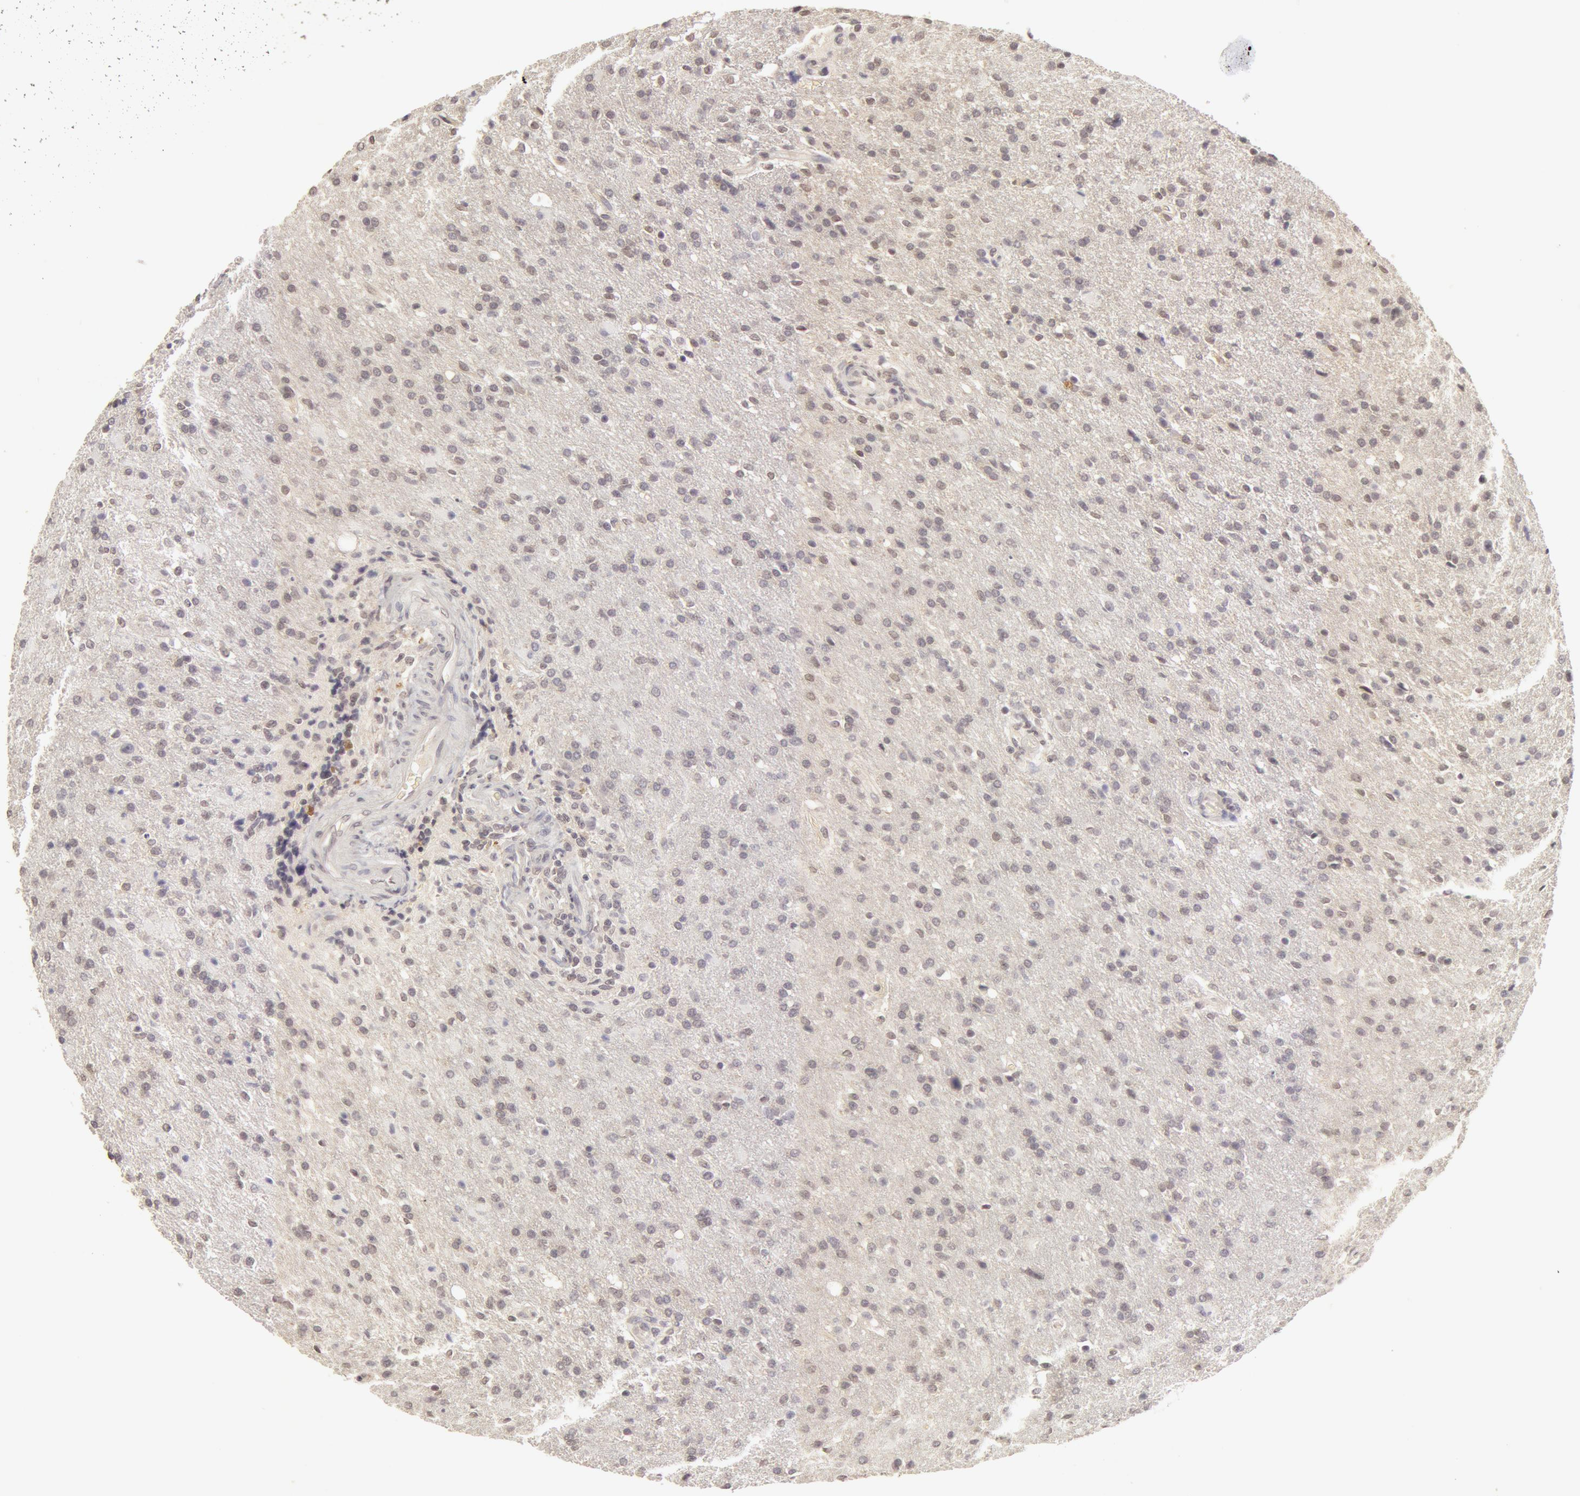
{"staining": {"intensity": "negative", "quantity": "none", "location": "none"}, "tissue": "glioma", "cell_type": "Tumor cells", "image_type": "cancer", "snomed": [{"axis": "morphology", "description": "Glioma, malignant, High grade"}, {"axis": "topography", "description": "Brain"}], "caption": "The immunohistochemistry (IHC) histopathology image has no significant positivity in tumor cells of glioma tissue. The staining is performed using DAB (3,3'-diaminobenzidine) brown chromogen with nuclei counter-stained in using hematoxylin.", "gene": "ADAM10", "patient": {"sex": "male", "age": 68}}